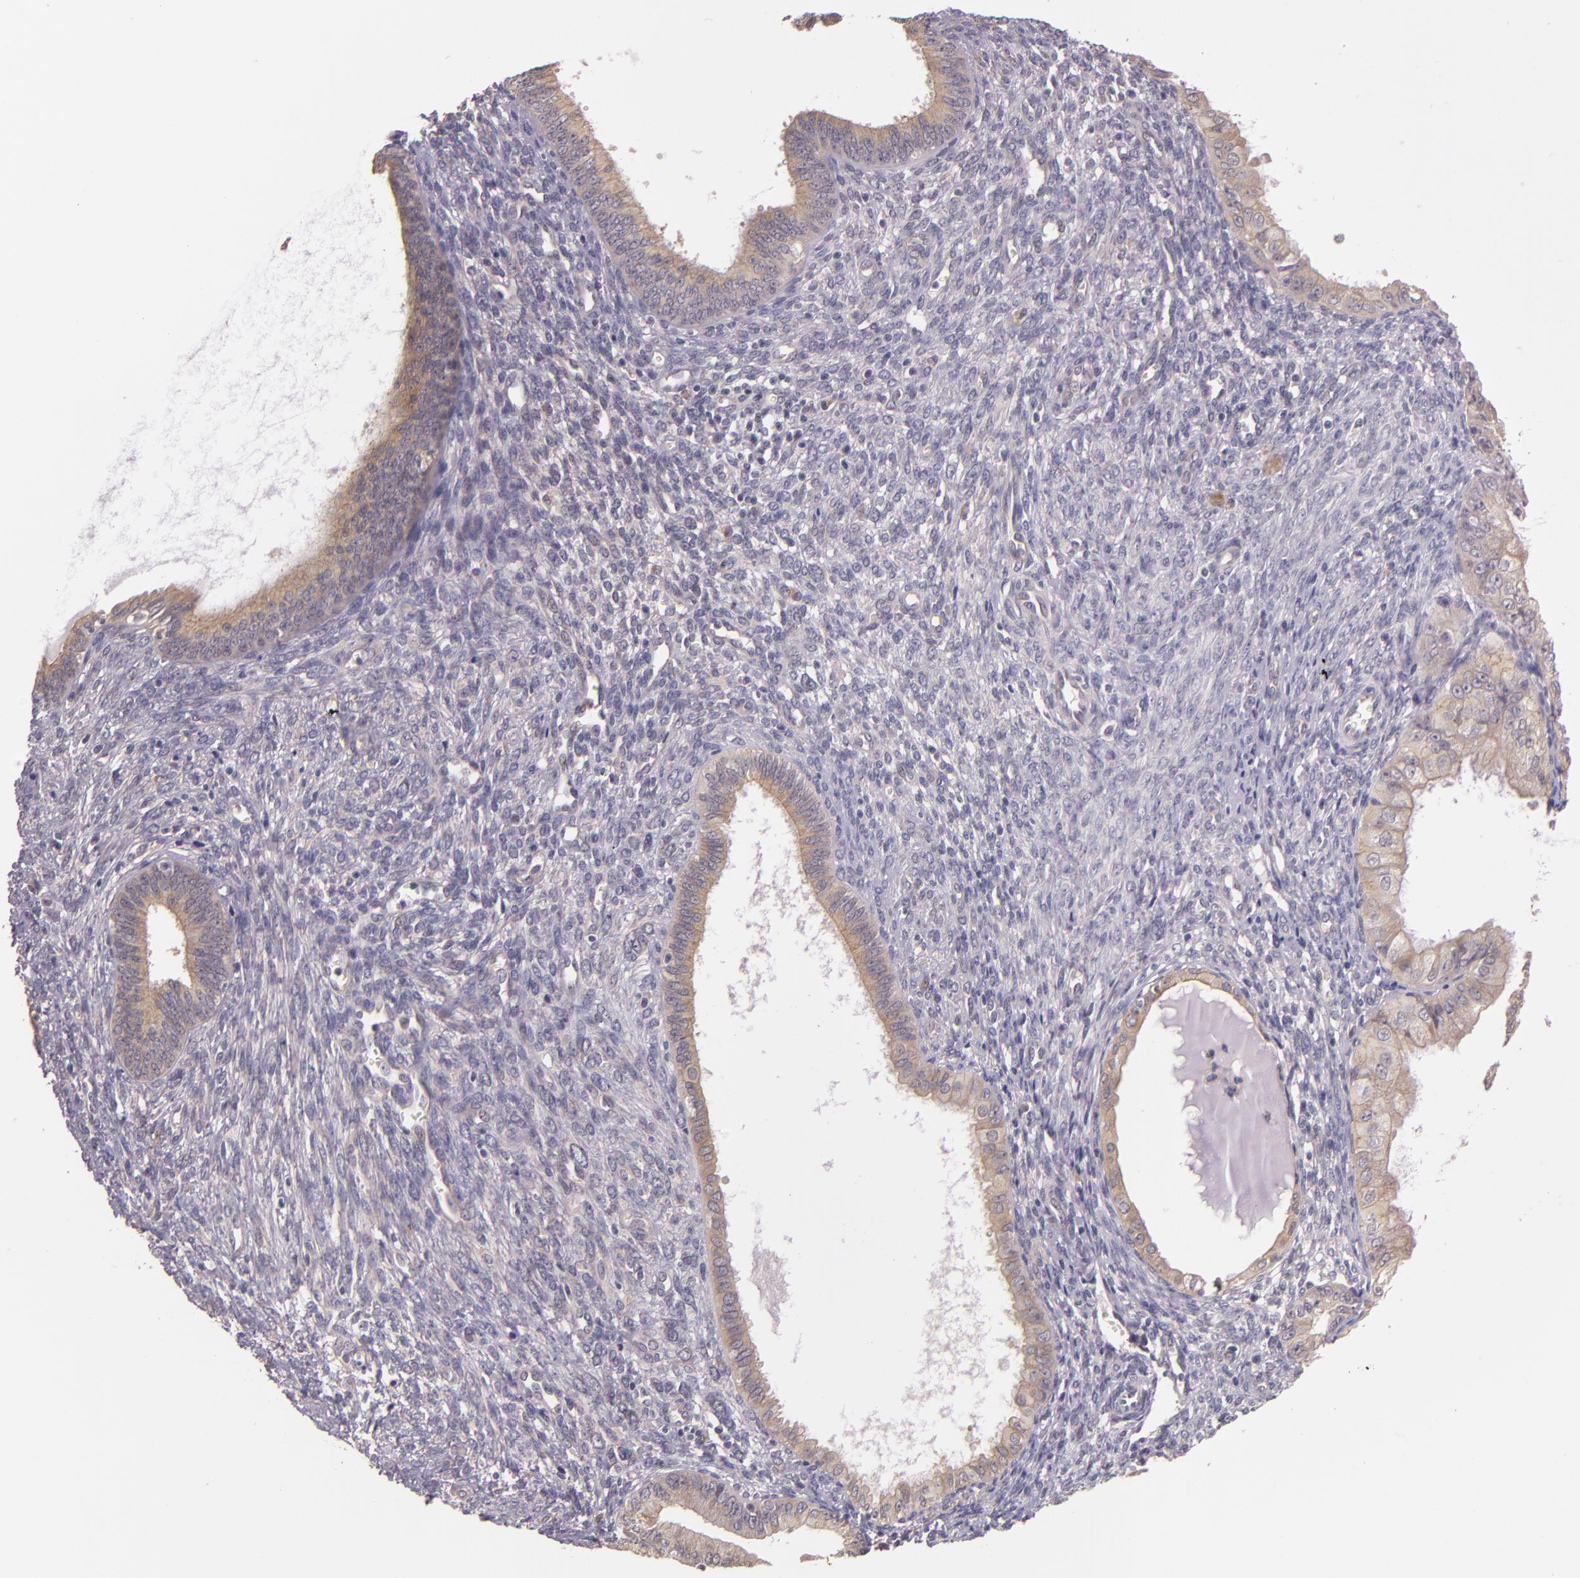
{"staining": {"intensity": "weak", "quantity": "25%-75%", "location": "cytoplasmic/membranous"}, "tissue": "endometrial cancer", "cell_type": "Tumor cells", "image_type": "cancer", "snomed": [{"axis": "morphology", "description": "Adenocarcinoma, NOS"}, {"axis": "topography", "description": "Endometrium"}], "caption": "Weak cytoplasmic/membranous protein positivity is seen in about 25%-75% of tumor cells in endometrial cancer (adenocarcinoma). Using DAB (brown) and hematoxylin (blue) stains, captured at high magnification using brightfield microscopy.", "gene": "ARMH4", "patient": {"sex": "female", "age": 76}}